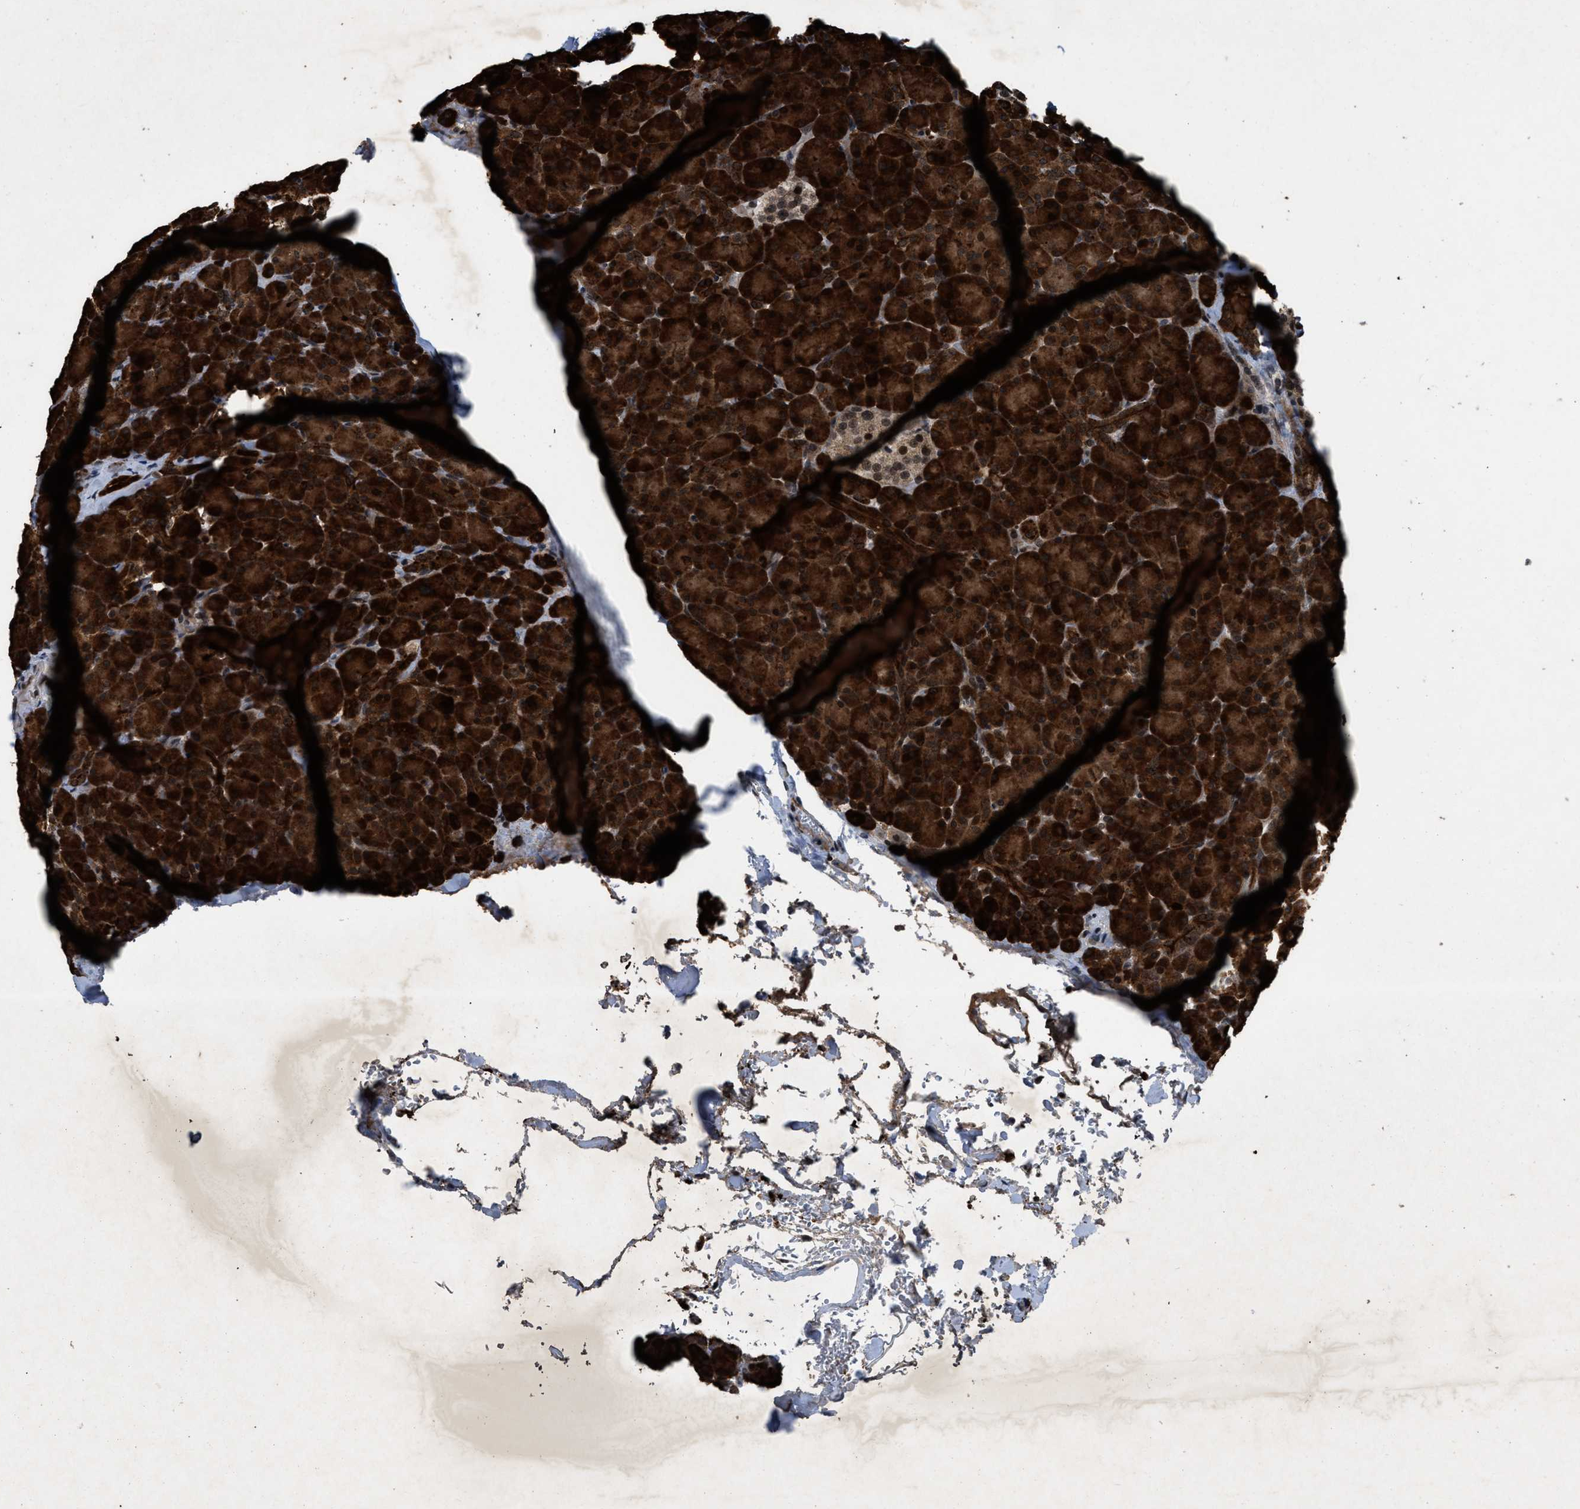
{"staining": {"intensity": "strong", "quantity": ">75%", "location": "cytoplasmic/membranous,nuclear"}, "tissue": "pancreas", "cell_type": "Exocrine glandular cells", "image_type": "normal", "snomed": [{"axis": "morphology", "description": "Normal tissue, NOS"}, {"axis": "topography", "description": "Pancreas"}], "caption": "Strong cytoplasmic/membranous,nuclear staining for a protein is appreciated in about >75% of exocrine glandular cells of benign pancreas using immunohistochemistry.", "gene": "ZNHIT1", "patient": {"sex": "female", "age": 43}}